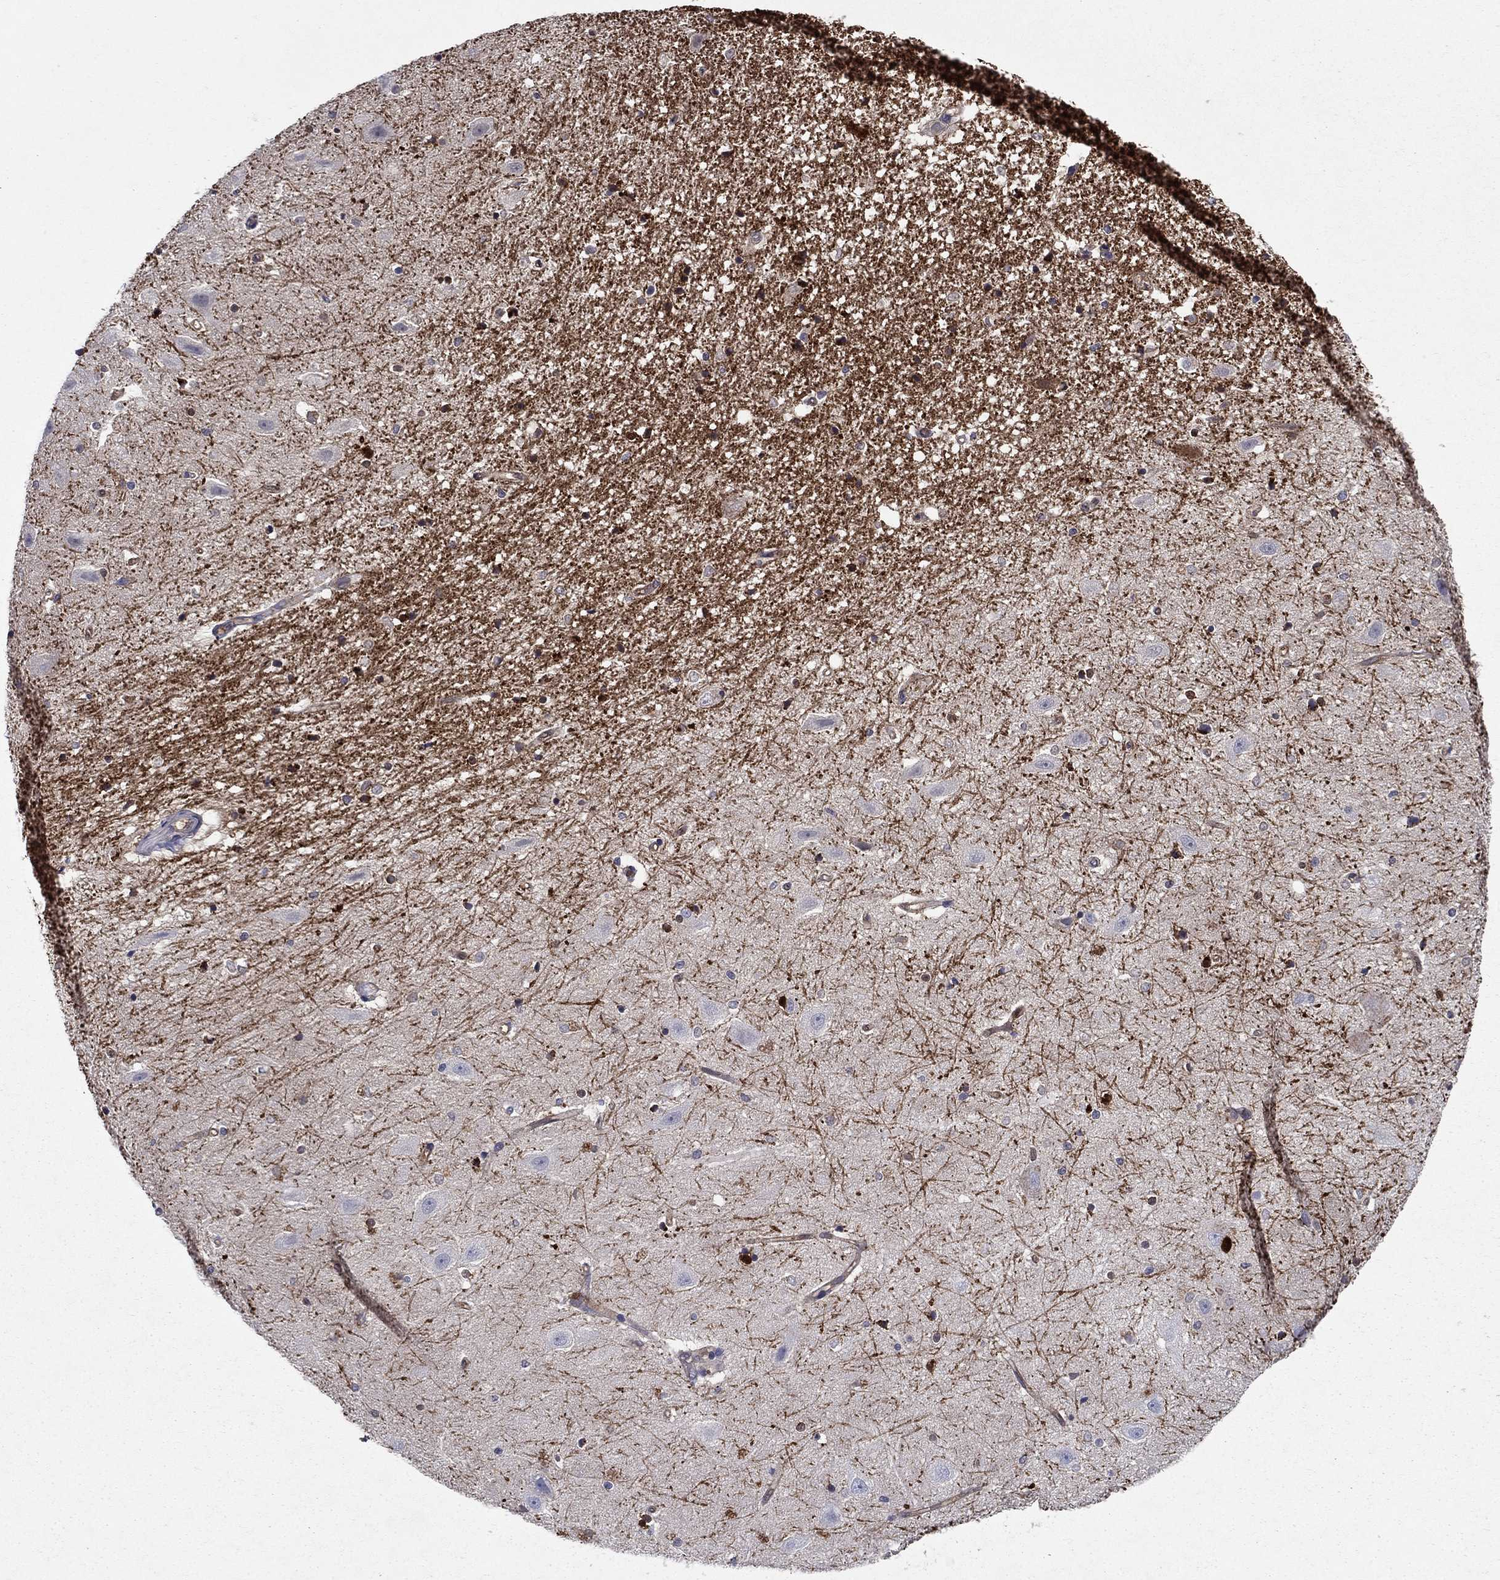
{"staining": {"intensity": "strong", "quantity": "<25%", "location": "cytoplasmic/membranous,nuclear"}, "tissue": "hippocampus", "cell_type": "Glial cells", "image_type": "normal", "snomed": [{"axis": "morphology", "description": "Normal tissue, NOS"}, {"axis": "topography", "description": "Hippocampus"}], "caption": "Hippocampus stained with DAB immunohistochemistry demonstrates medium levels of strong cytoplasmic/membranous,nuclear positivity in about <25% of glial cells.", "gene": "GLTP", "patient": {"sex": "male", "age": 49}}